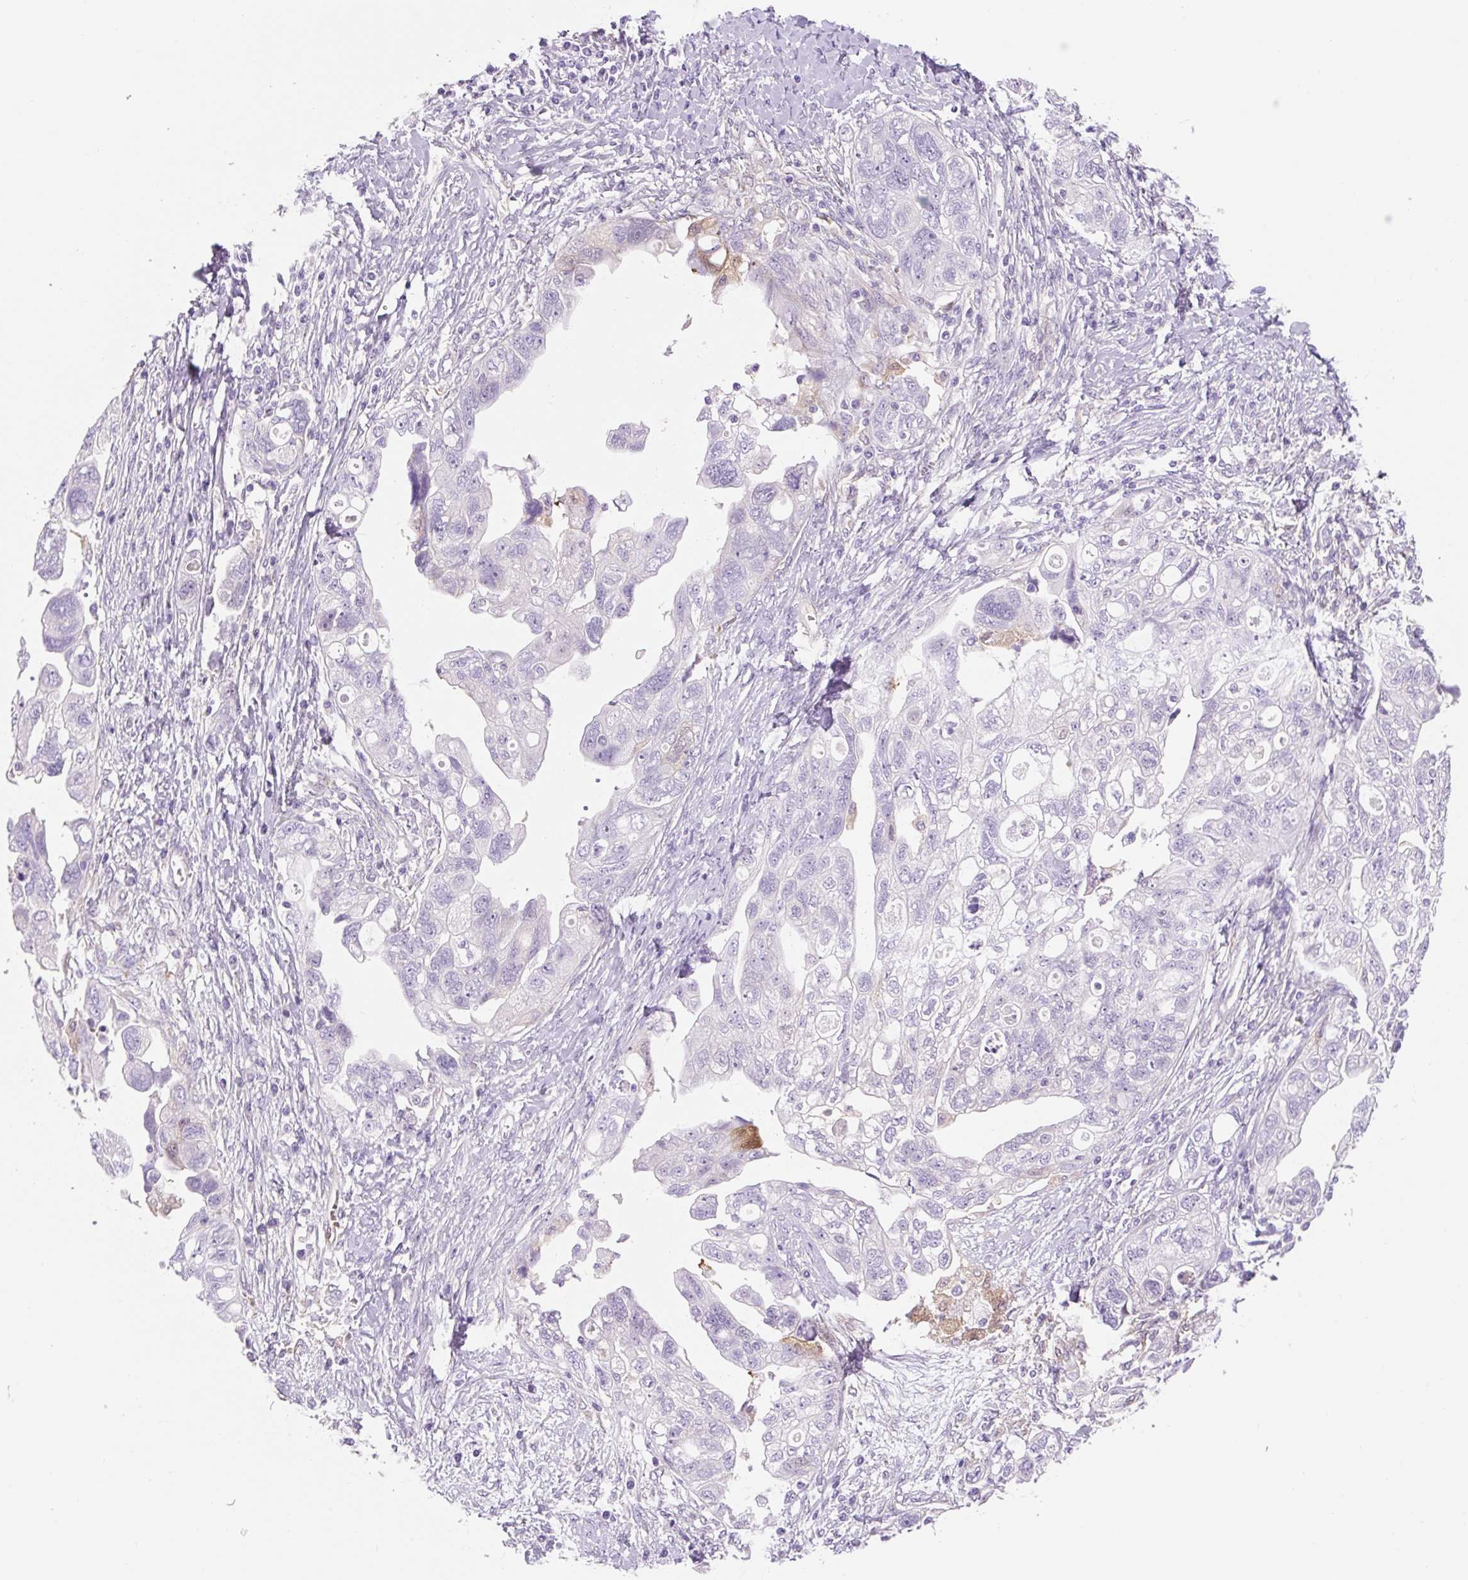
{"staining": {"intensity": "negative", "quantity": "none", "location": "none"}, "tissue": "ovarian cancer", "cell_type": "Tumor cells", "image_type": "cancer", "snomed": [{"axis": "morphology", "description": "Carcinoma, NOS"}, {"axis": "morphology", "description": "Cystadenocarcinoma, serous, NOS"}, {"axis": "topography", "description": "Ovary"}], "caption": "Immunohistochemistry image of neoplastic tissue: human ovarian serous cystadenocarcinoma stained with DAB (3,3'-diaminobenzidine) shows no significant protein staining in tumor cells.", "gene": "FABP5", "patient": {"sex": "female", "age": 69}}